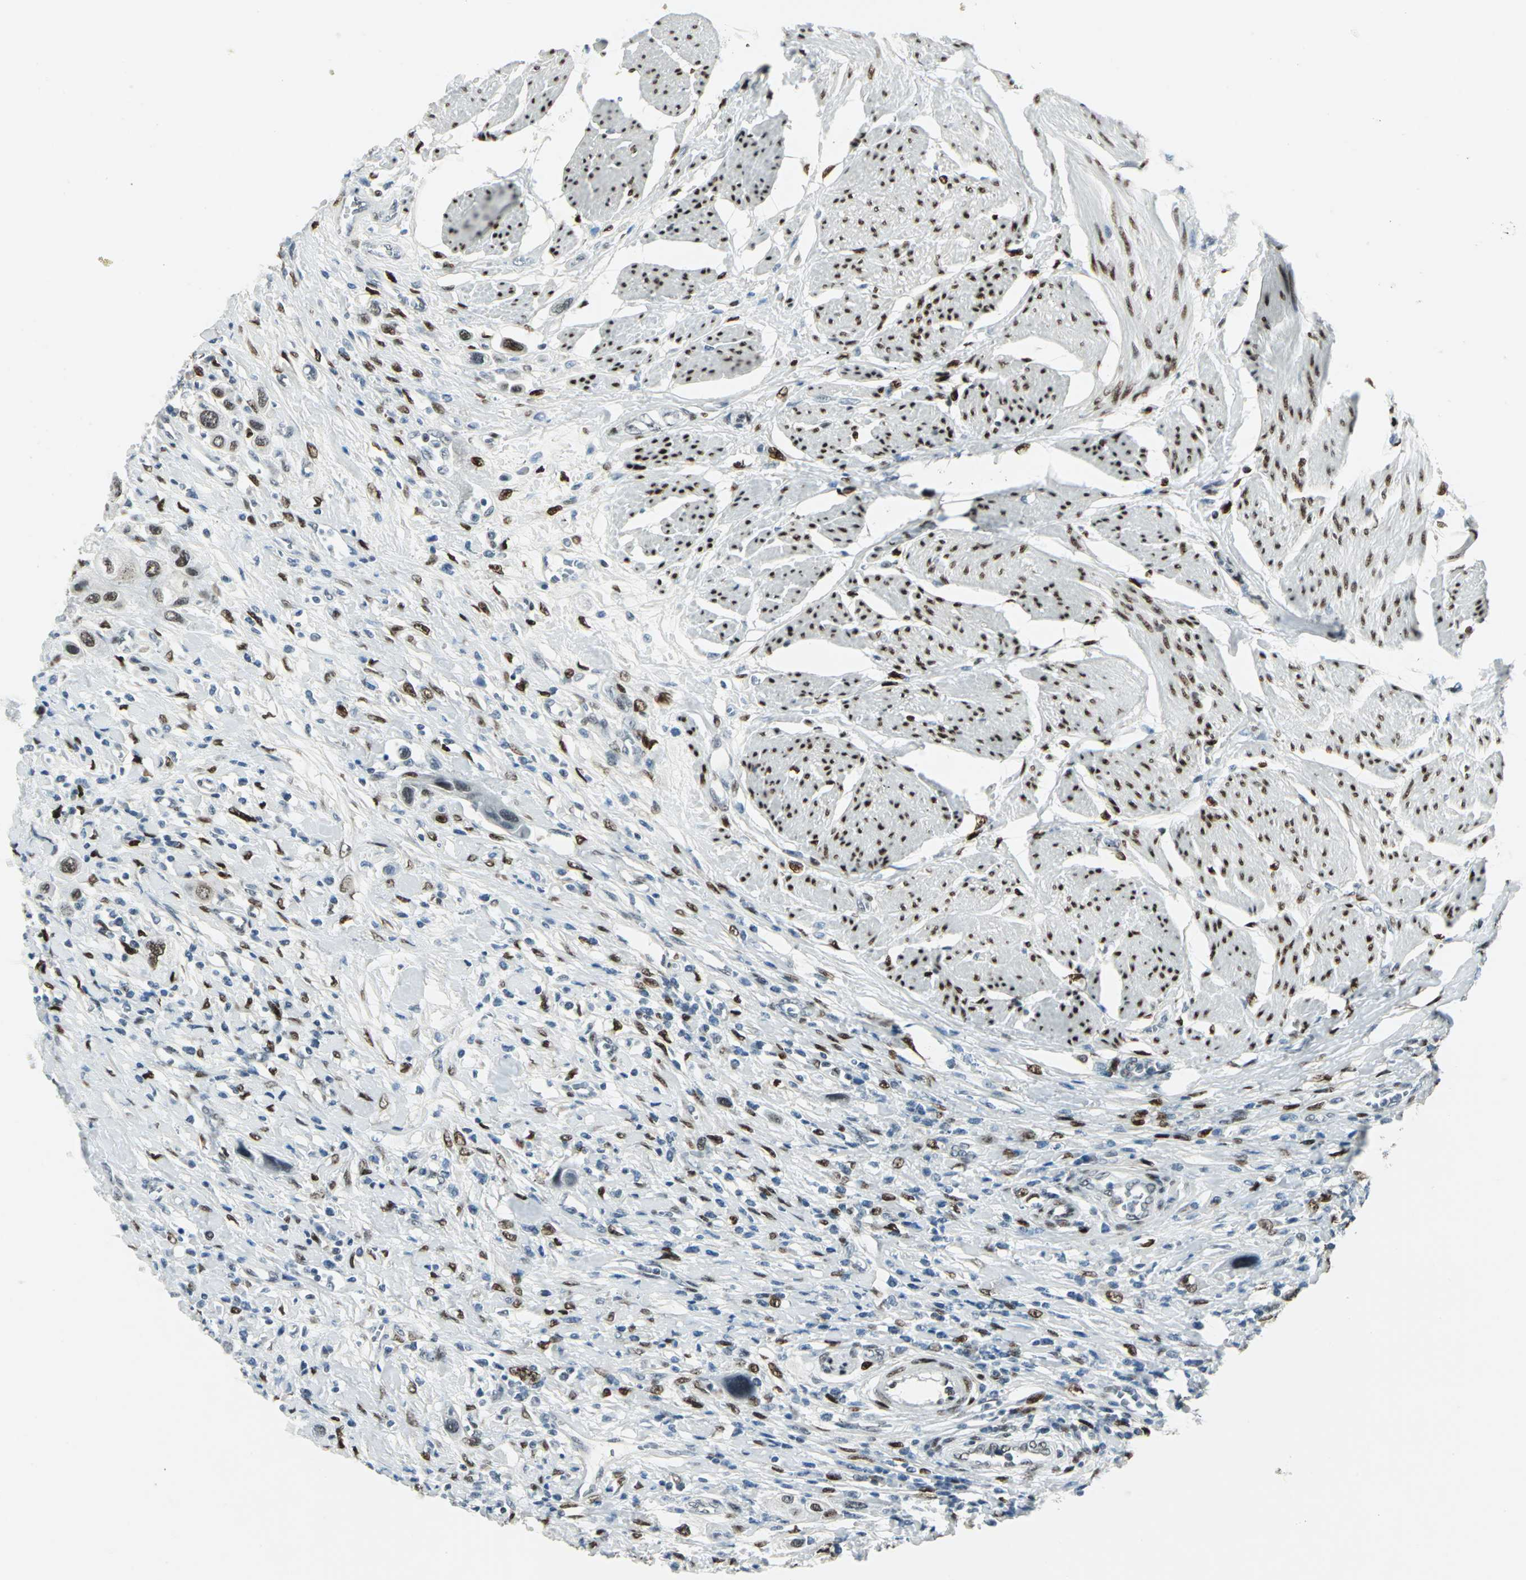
{"staining": {"intensity": "strong", "quantity": ">75%", "location": "nuclear"}, "tissue": "urothelial cancer", "cell_type": "Tumor cells", "image_type": "cancer", "snomed": [{"axis": "morphology", "description": "Urothelial carcinoma, High grade"}, {"axis": "topography", "description": "Urinary bladder"}], "caption": "DAB immunohistochemical staining of high-grade urothelial carcinoma reveals strong nuclear protein positivity in approximately >75% of tumor cells. The protein of interest is shown in brown color, while the nuclei are stained blue.", "gene": "MEIS2", "patient": {"sex": "male", "age": 50}}